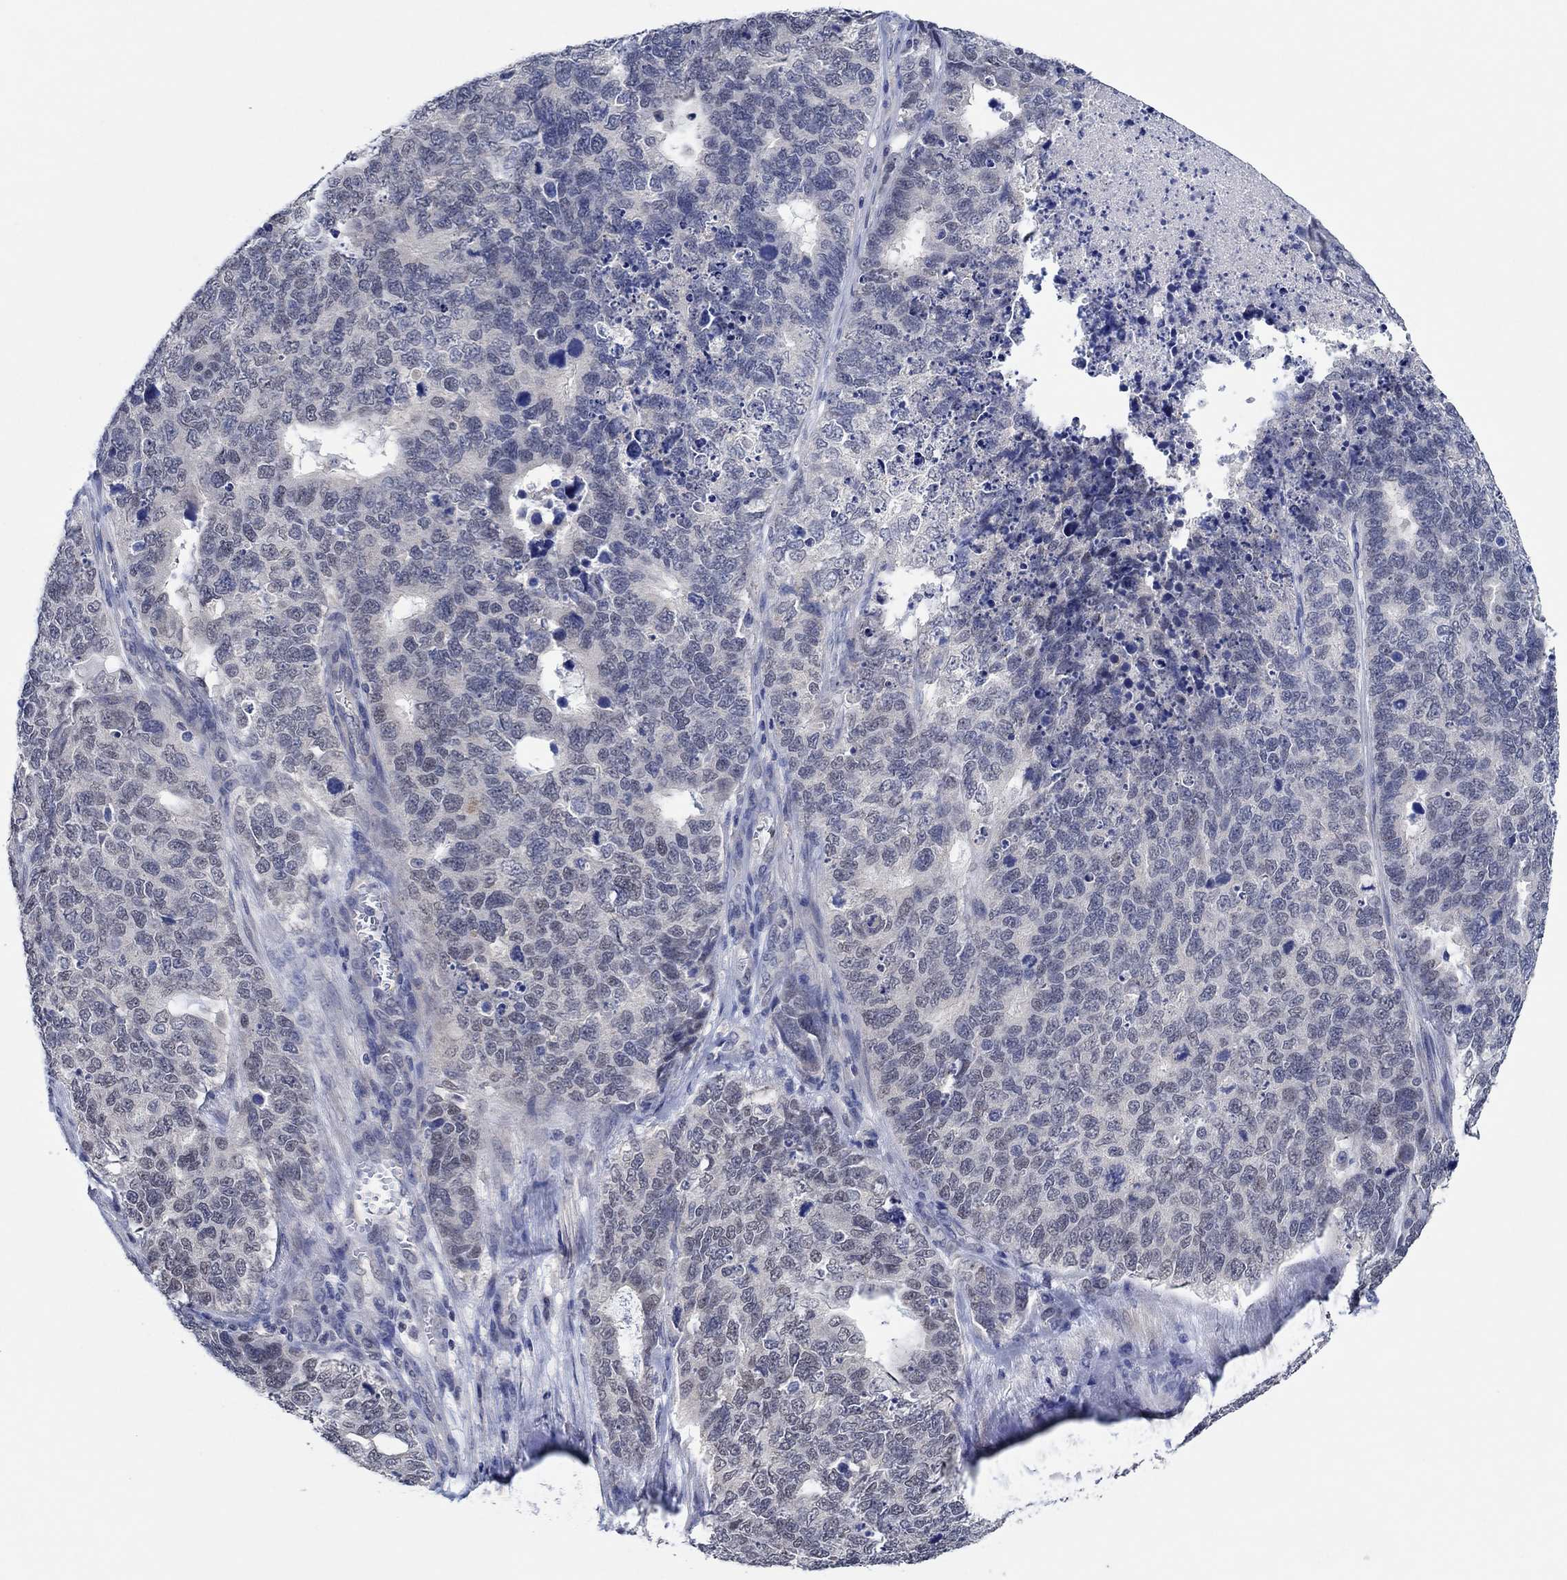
{"staining": {"intensity": "negative", "quantity": "none", "location": "none"}, "tissue": "cervical cancer", "cell_type": "Tumor cells", "image_type": "cancer", "snomed": [{"axis": "morphology", "description": "Squamous cell carcinoma, NOS"}, {"axis": "topography", "description": "Cervix"}], "caption": "This is a micrograph of IHC staining of cervical cancer, which shows no staining in tumor cells. The staining is performed using DAB (3,3'-diaminobenzidine) brown chromogen with nuclei counter-stained in using hematoxylin.", "gene": "PRRT3", "patient": {"sex": "female", "age": 63}}